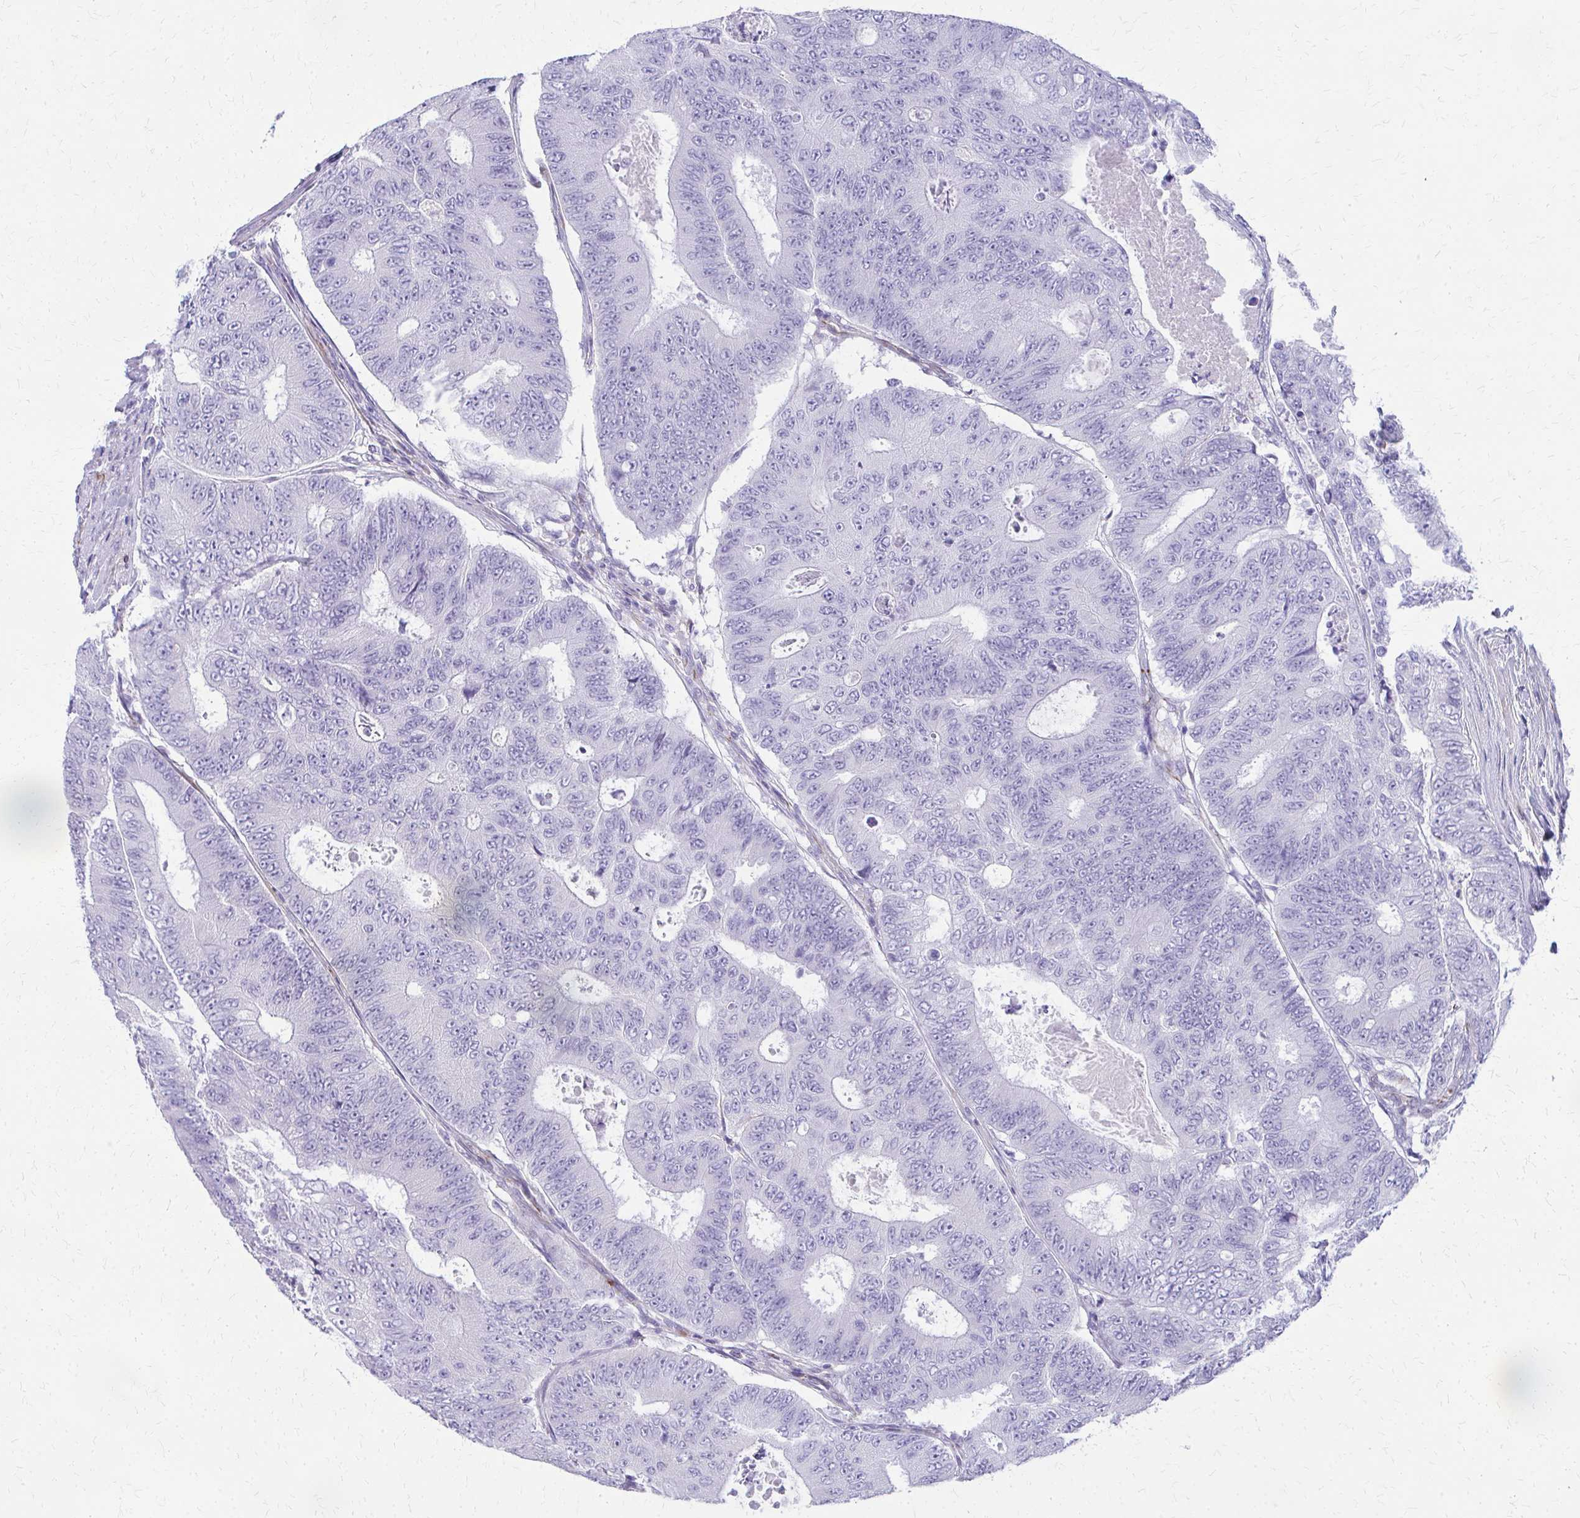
{"staining": {"intensity": "negative", "quantity": "none", "location": "none"}, "tissue": "colorectal cancer", "cell_type": "Tumor cells", "image_type": "cancer", "snomed": [{"axis": "morphology", "description": "Adenocarcinoma, NOS"}, {"axis": "topography", "description": "Colon"}], "caption": "DAB (3,3'-diaminobenzidine) immunohistochemical staining of colorectal cancer (adenocarcinoma) shows no significant expression in tumor cells.", "gene": "TRIM6", "patient": {"sex": "female", "age": 48}}